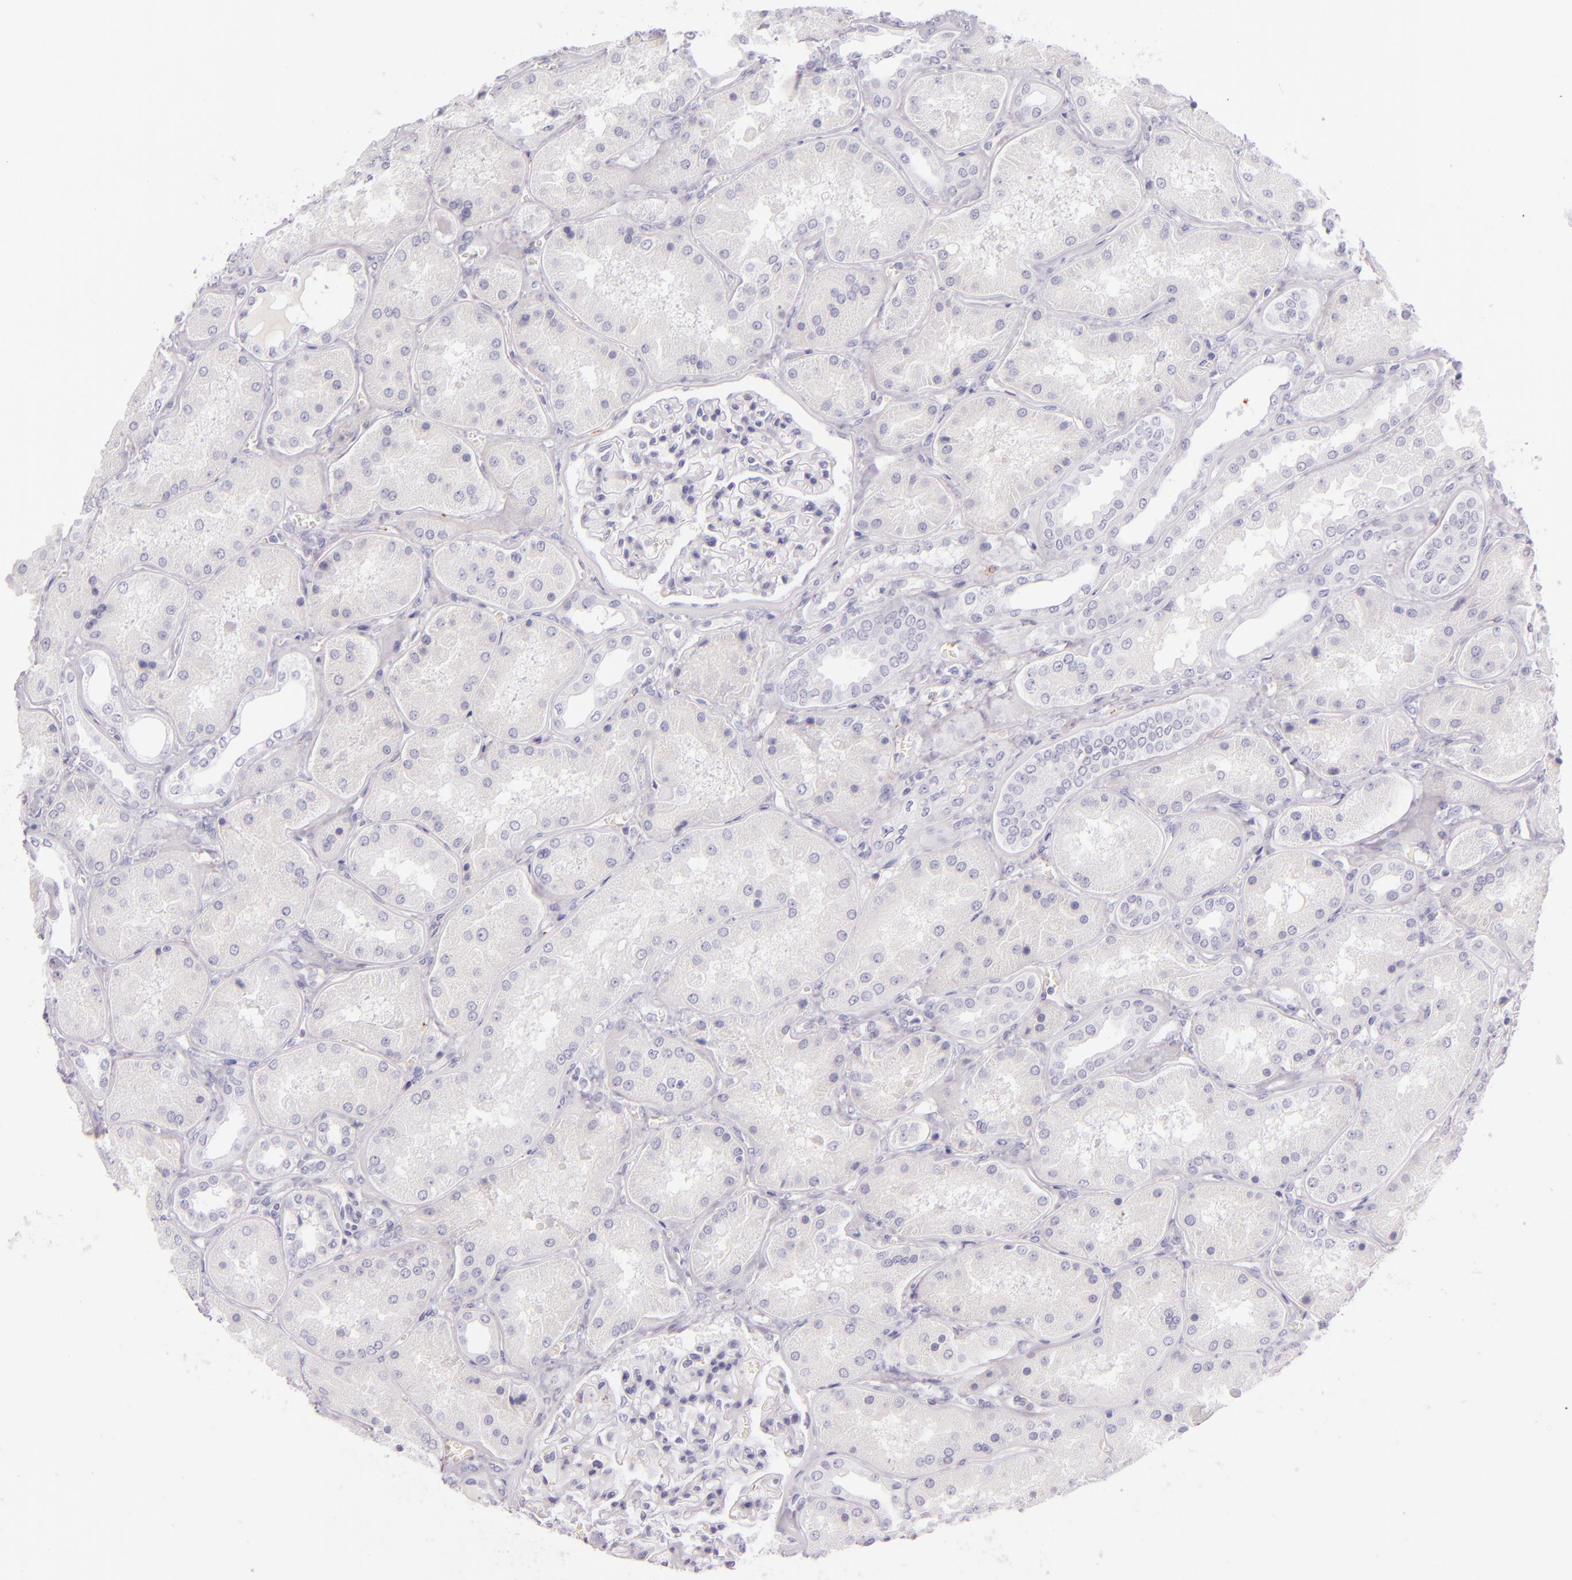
{"staining": {"intensity": "negative", "quantity": "none", "location": "none"}, "tissue": "kidney", "cell_type": "Cells in glomeruli", "image_type": "normal", "snomed": [{"axis": "morphology", "description": "Normal tissue, NOS"}, {"axis": "topography", "description": "Kidney"}], "caption": "DAB immunohistochemical staining of benign human kidney shows no significant staining in cells in glomeruli.", "gene": "SELP", "patient": {"sex": "female", "age": 56}}